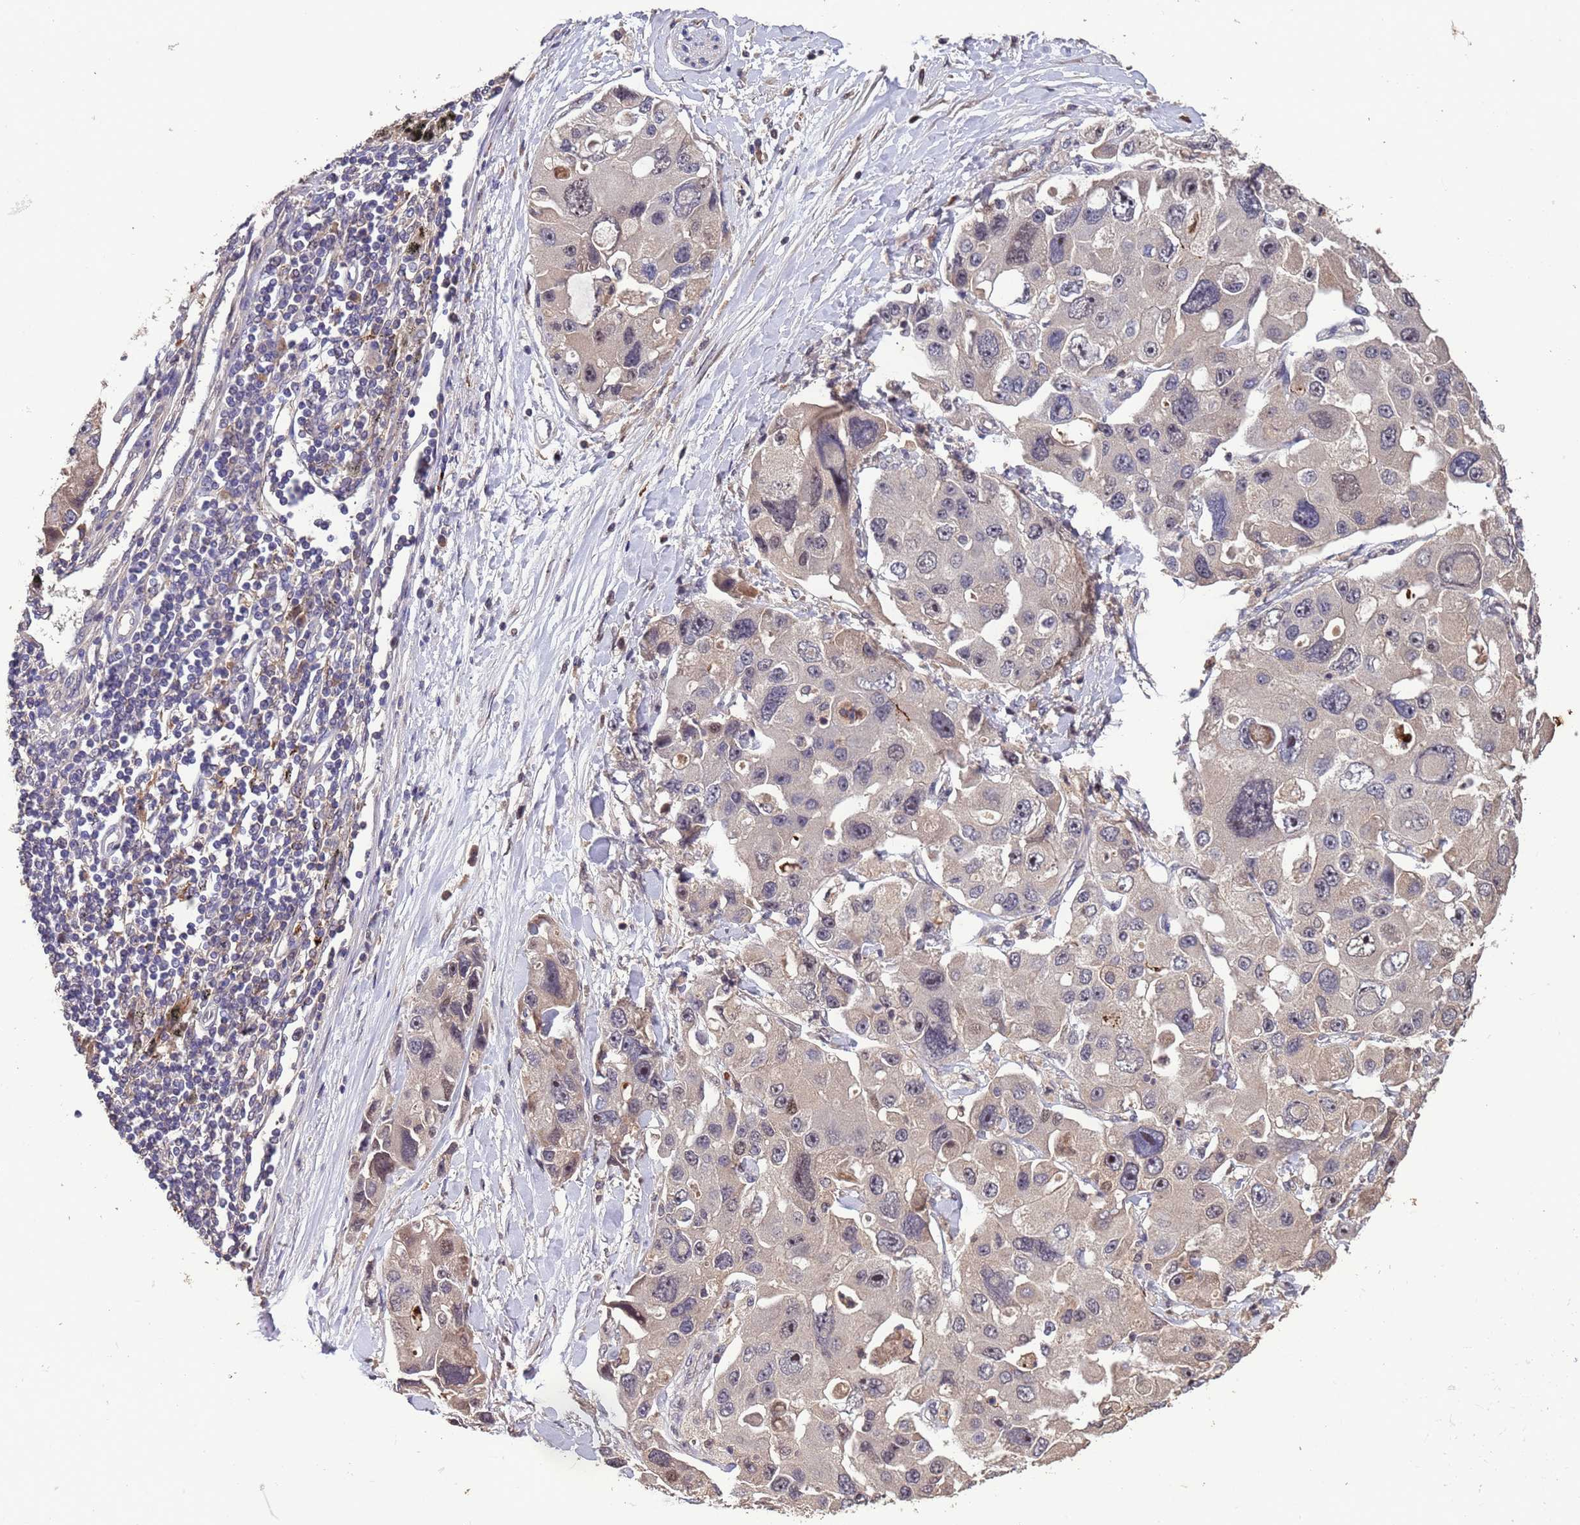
{"staining": {"intensity": "weak", "quantity": "<25%", "location": "nuclear"}, "tissue": "lung cancer", "cell_type": "Tumor cells", "image_type": "cancer", "snomed": [{"axis": "morphology", "description": "Adenocarcinoma, NOS"}, {"axis": "topography", "description": "Lung"}], "caption": "An image of adenocarcinoma (lung) stained for a protein displays no brown staining in tumor cells.", "gene": "CCDC184", "patient": {"sex": "female", "age": 54}}